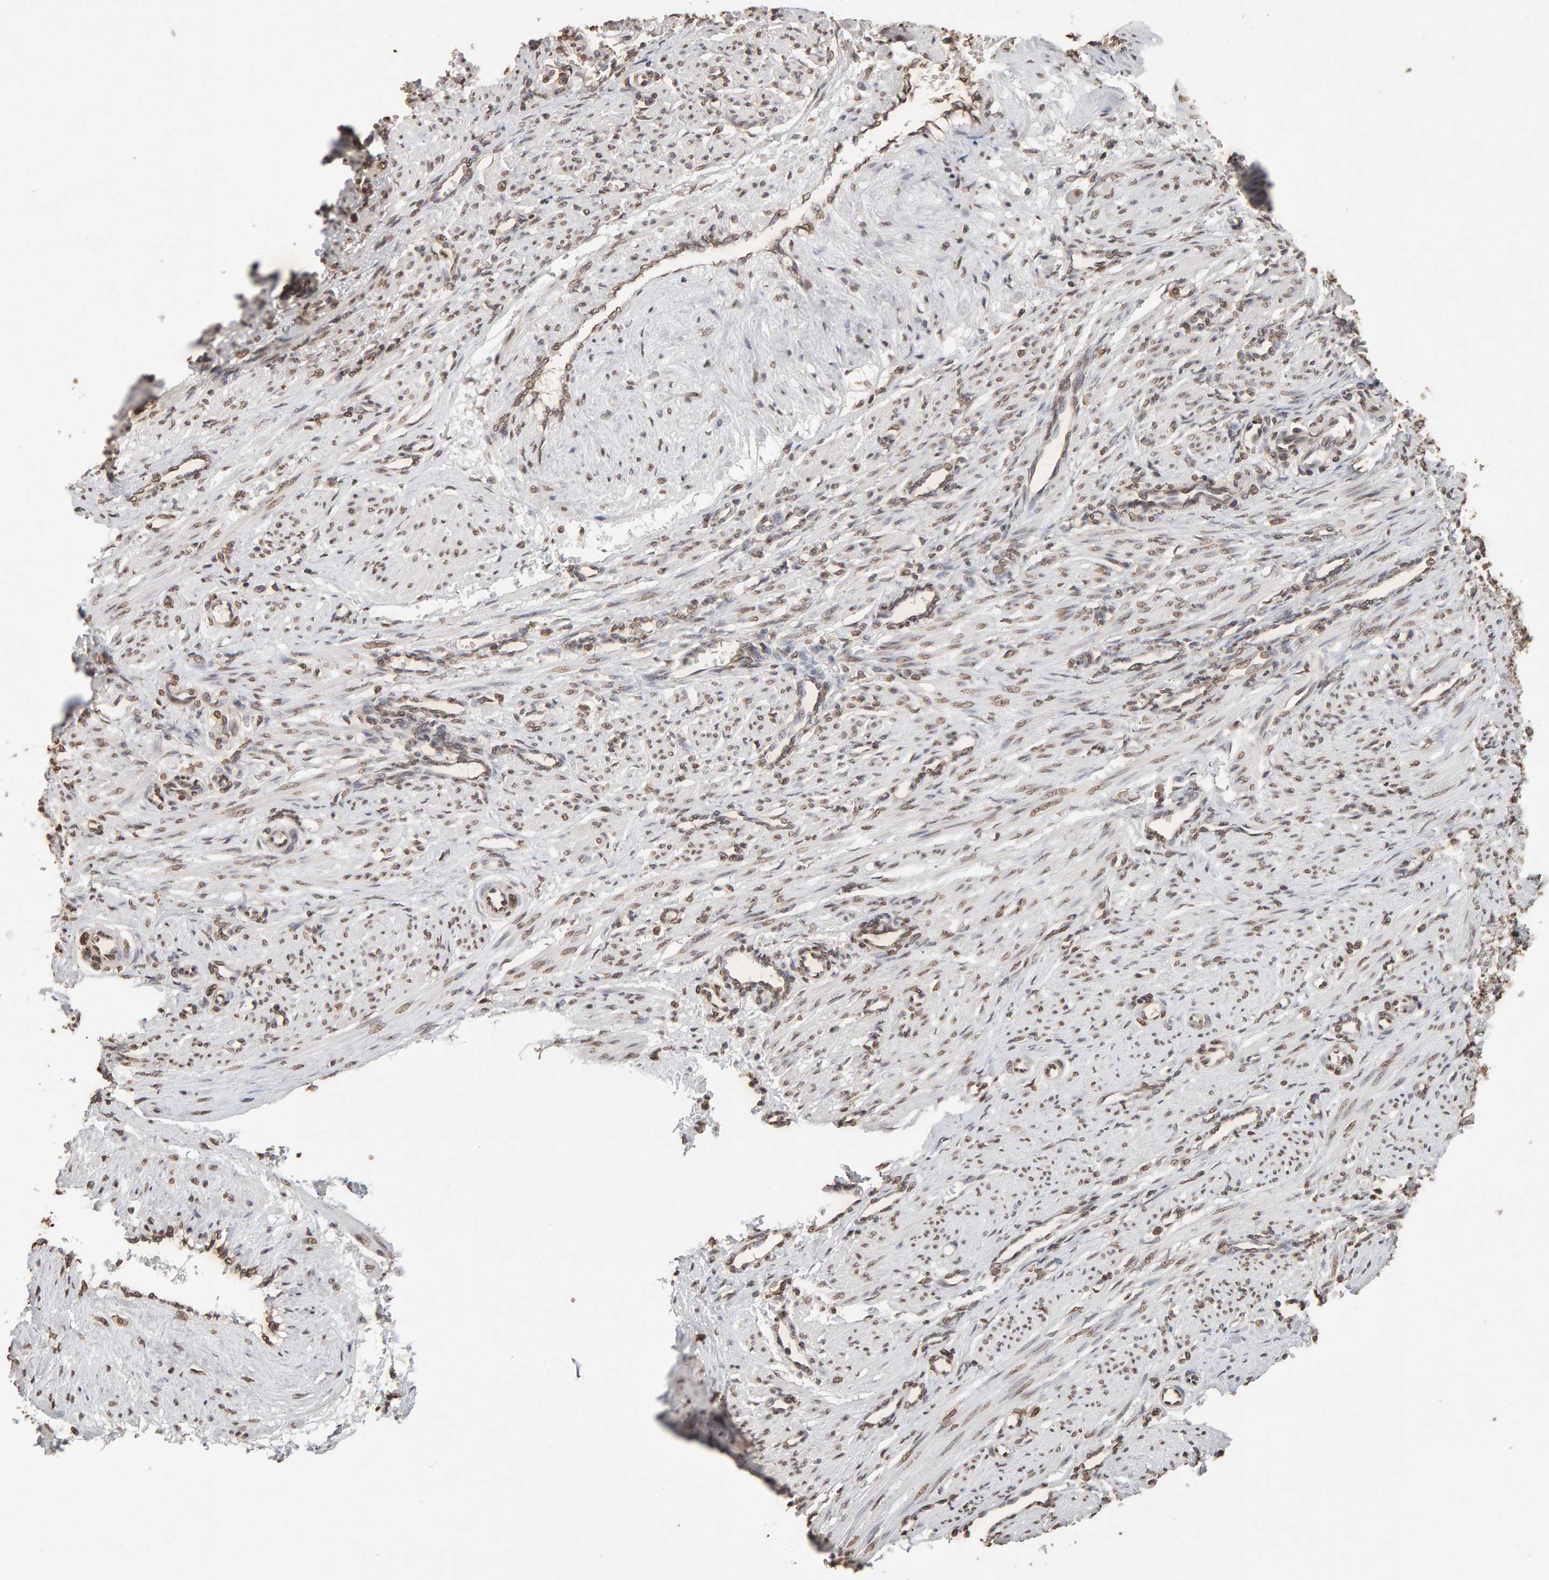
{"staining": {"intensity": "moderate", "quantity": ">75%", "location": "nuclear"}, "tissue": "smooth muscle", "cell_type": "Smooth muscle cells", "image_type": "normal", "snomed": [{"axis": "morphology", "description": "Normal tissue, NOS"}, {"axis": "topography", "description": "Endometrium"}], "caption": "Immunohistochemistry of unremarkable human smooth muscle displays medium levels of moderate nuclear staining in approximately >75% of smooth muscle cells.", "gene": "DNAJB5", "patient": {"sex": "female", "age": 33}}